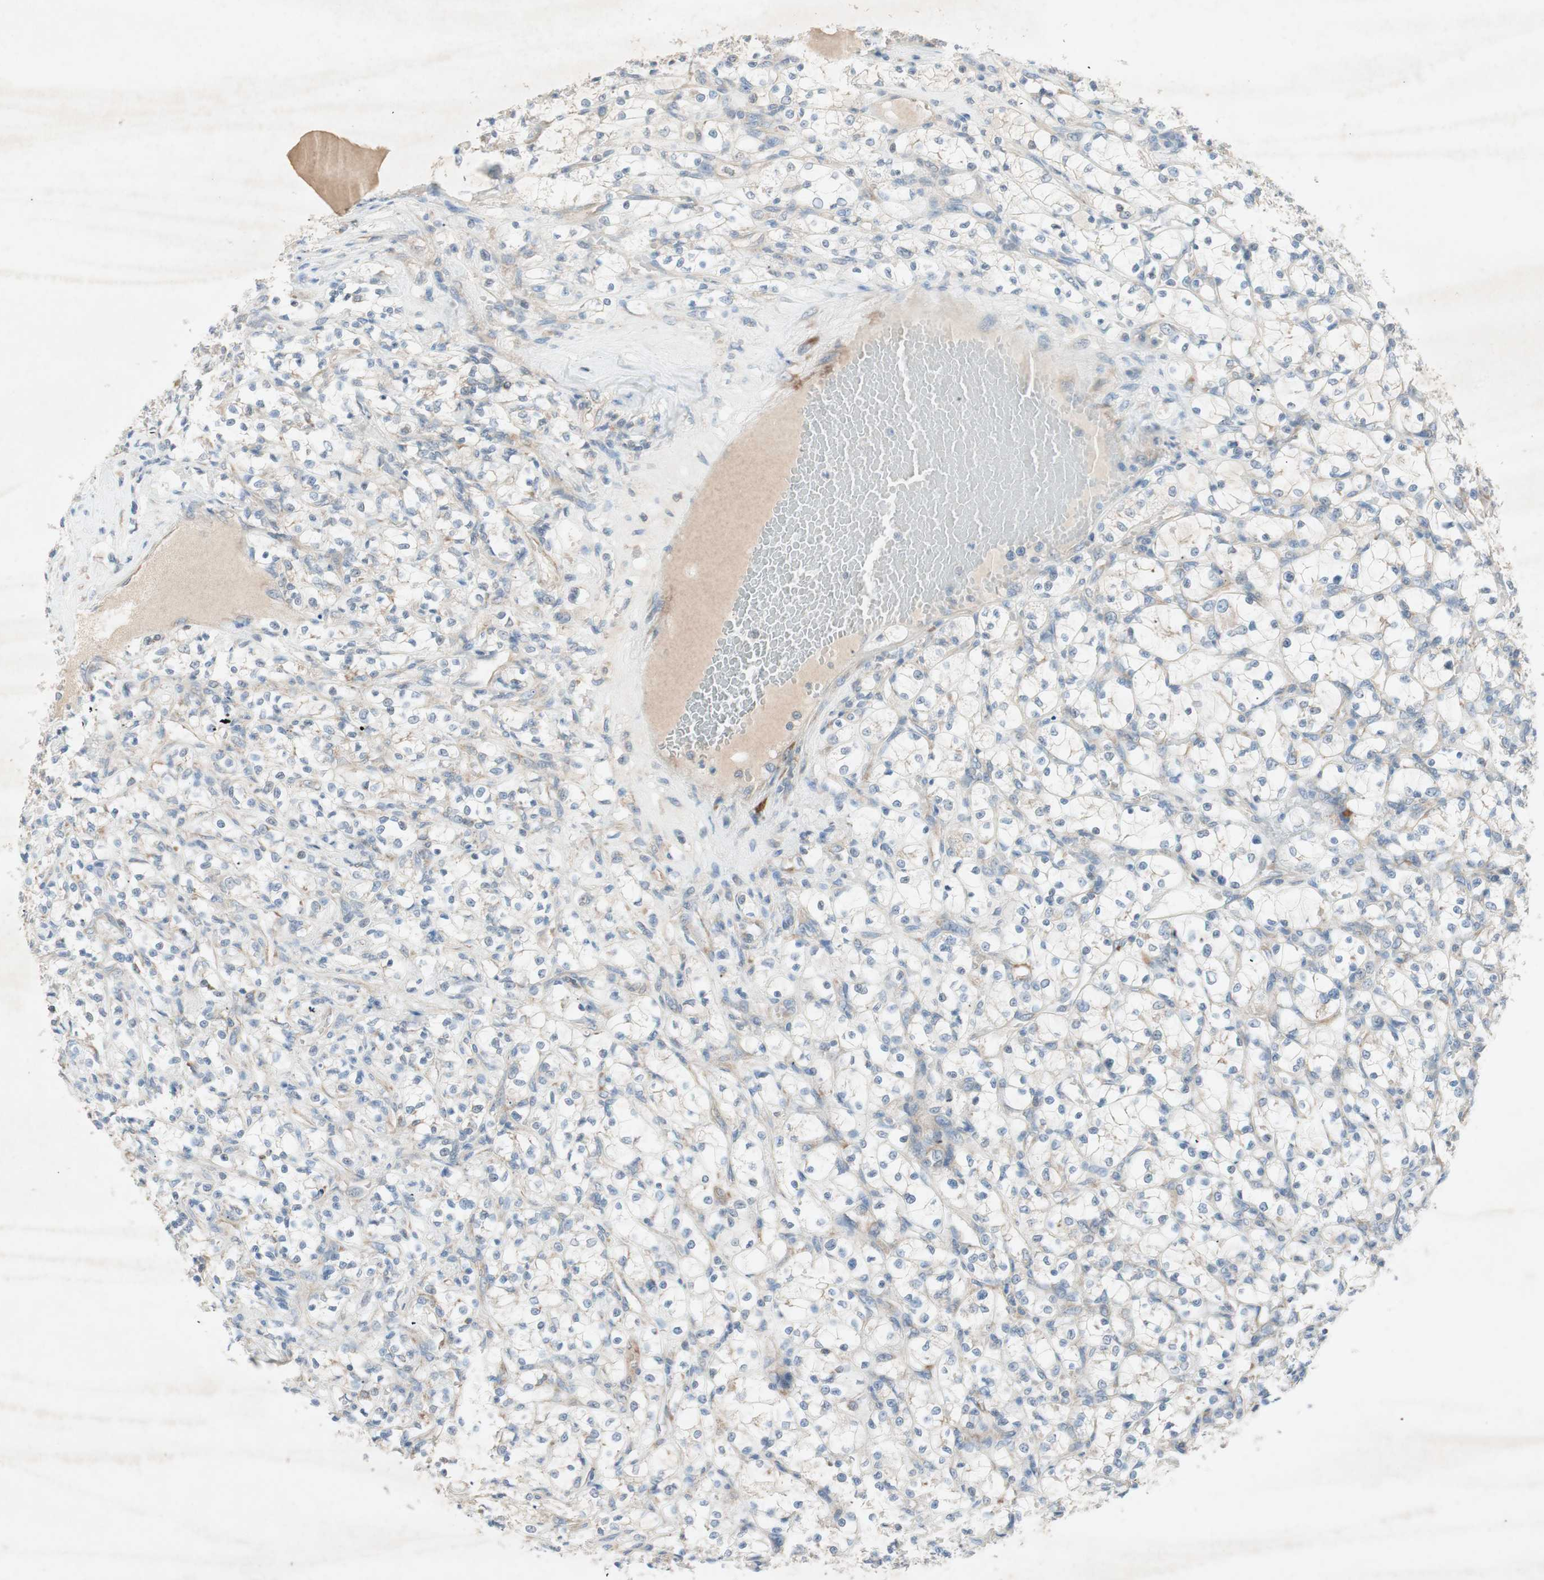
{"staining": {"intensity": "weak", "quantity": "<25%", "location": "cytoplasmic/membranous"}, "tissue": "renal cancer", "cell_type": "Tumor cells", "image_type": "cancer", "snomed": [{"axis": "morphology", "description": "Adenocarcinoma, NOS"}, {"axis": "topography", "description": "Kidney"}], "caption": "Immunohistochemistry histopathology image of human adenocarcinoma (renal) stained for a protein (brown), which shows no positivity in tumor cells.", "gene": "RPL23", "patient": {"sex": "female", "age": 69}}